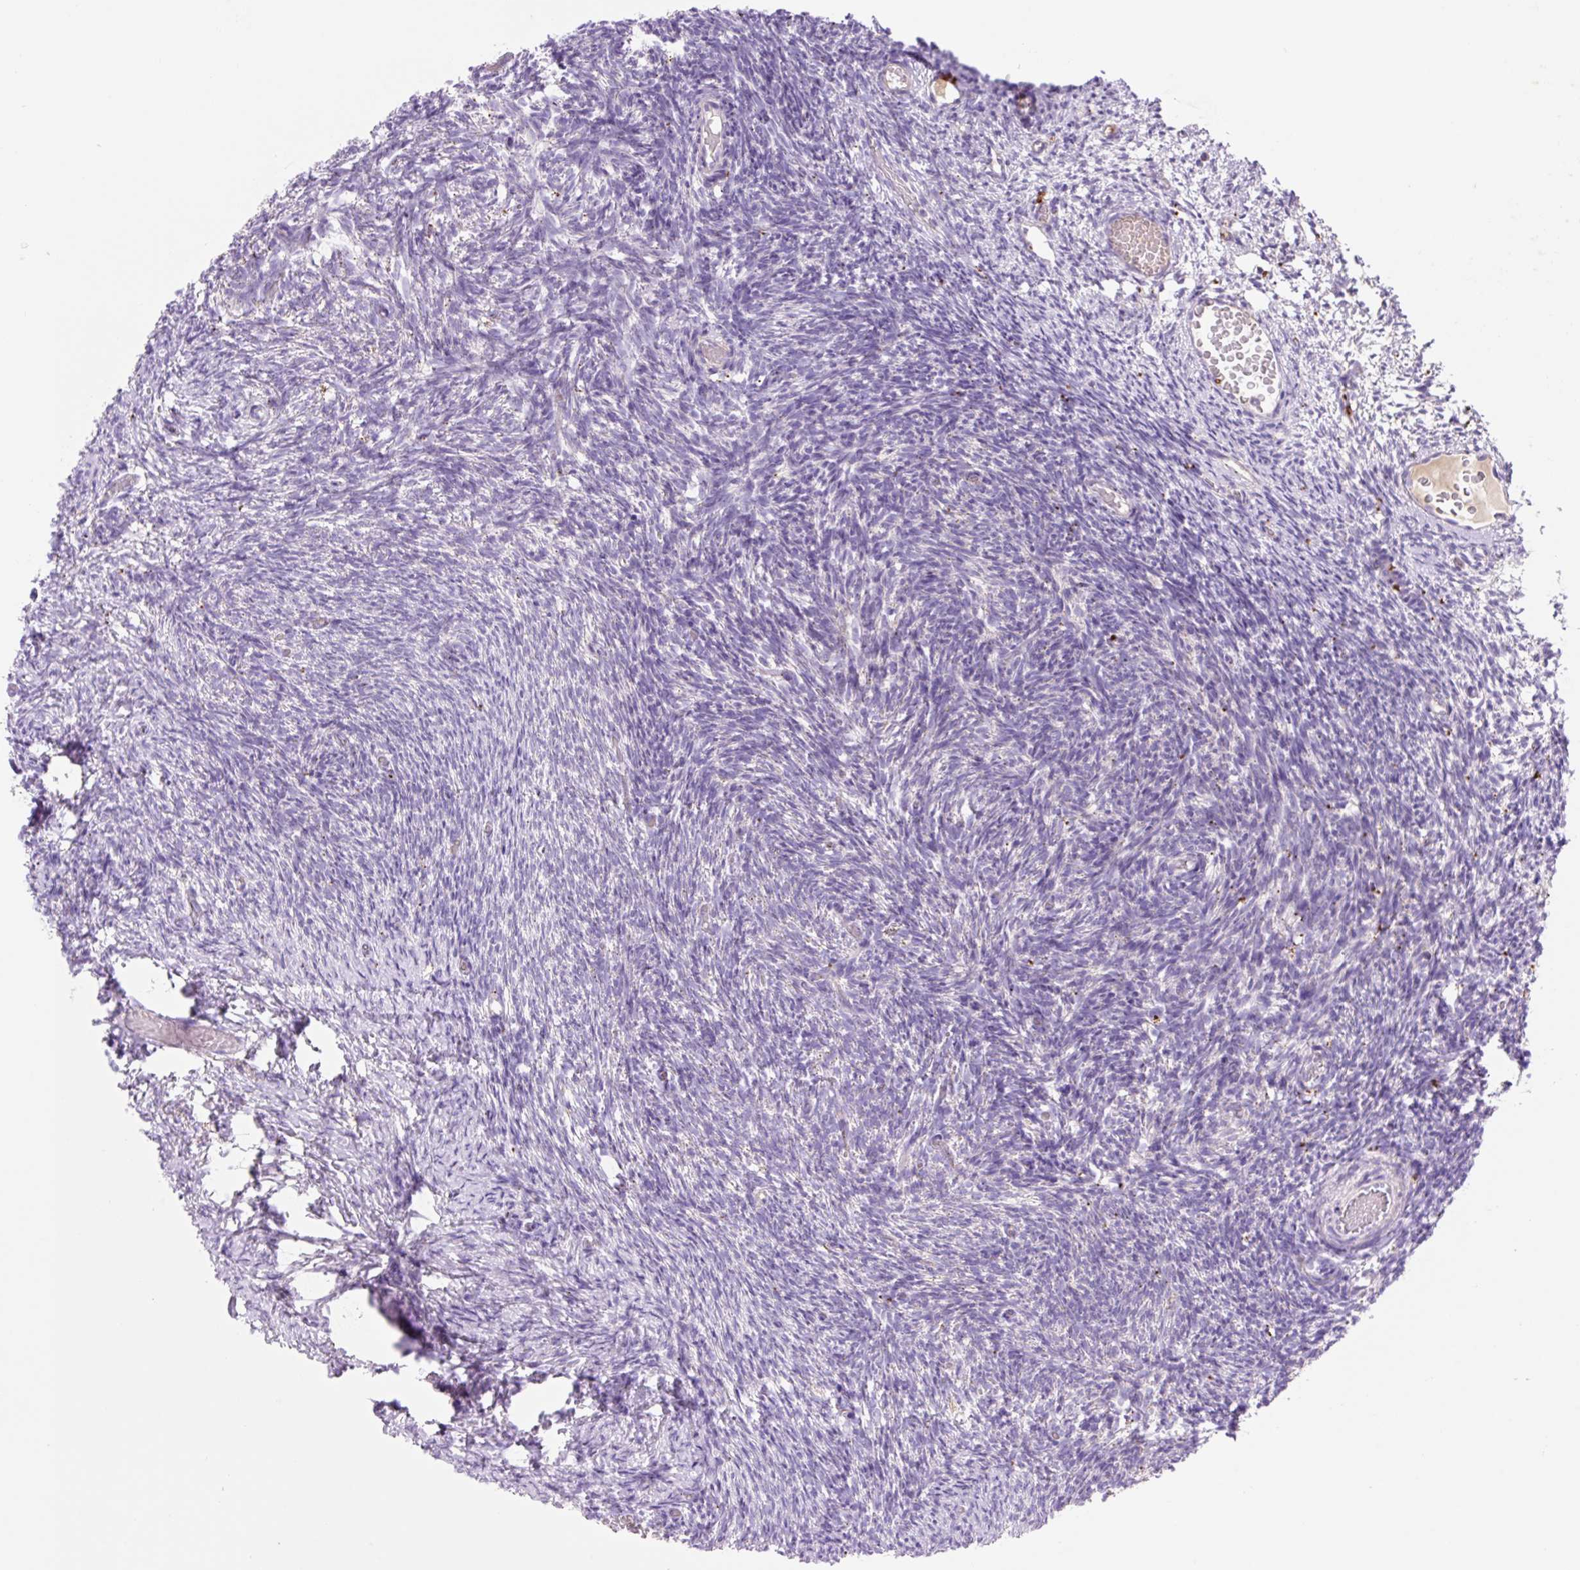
{"staining": {"intensity": "negative", "quantity": "none", "location": "none"}, "tissue": "ovary", "cell_type": "Follicle cells", "image_type": "normal", "snomed": [{"axis": "morphology", "description": "Normal tissue, NOS"}, {"axis": "topography", "description": "Ovary"}], "caption": "This is an immunohistochemistry (IHC) photomicrograph of unremarkable human ovary. There is no positivity in follicle cells.", "gene": "HEXA", "patient": {"sex": "female", "age": 39}}